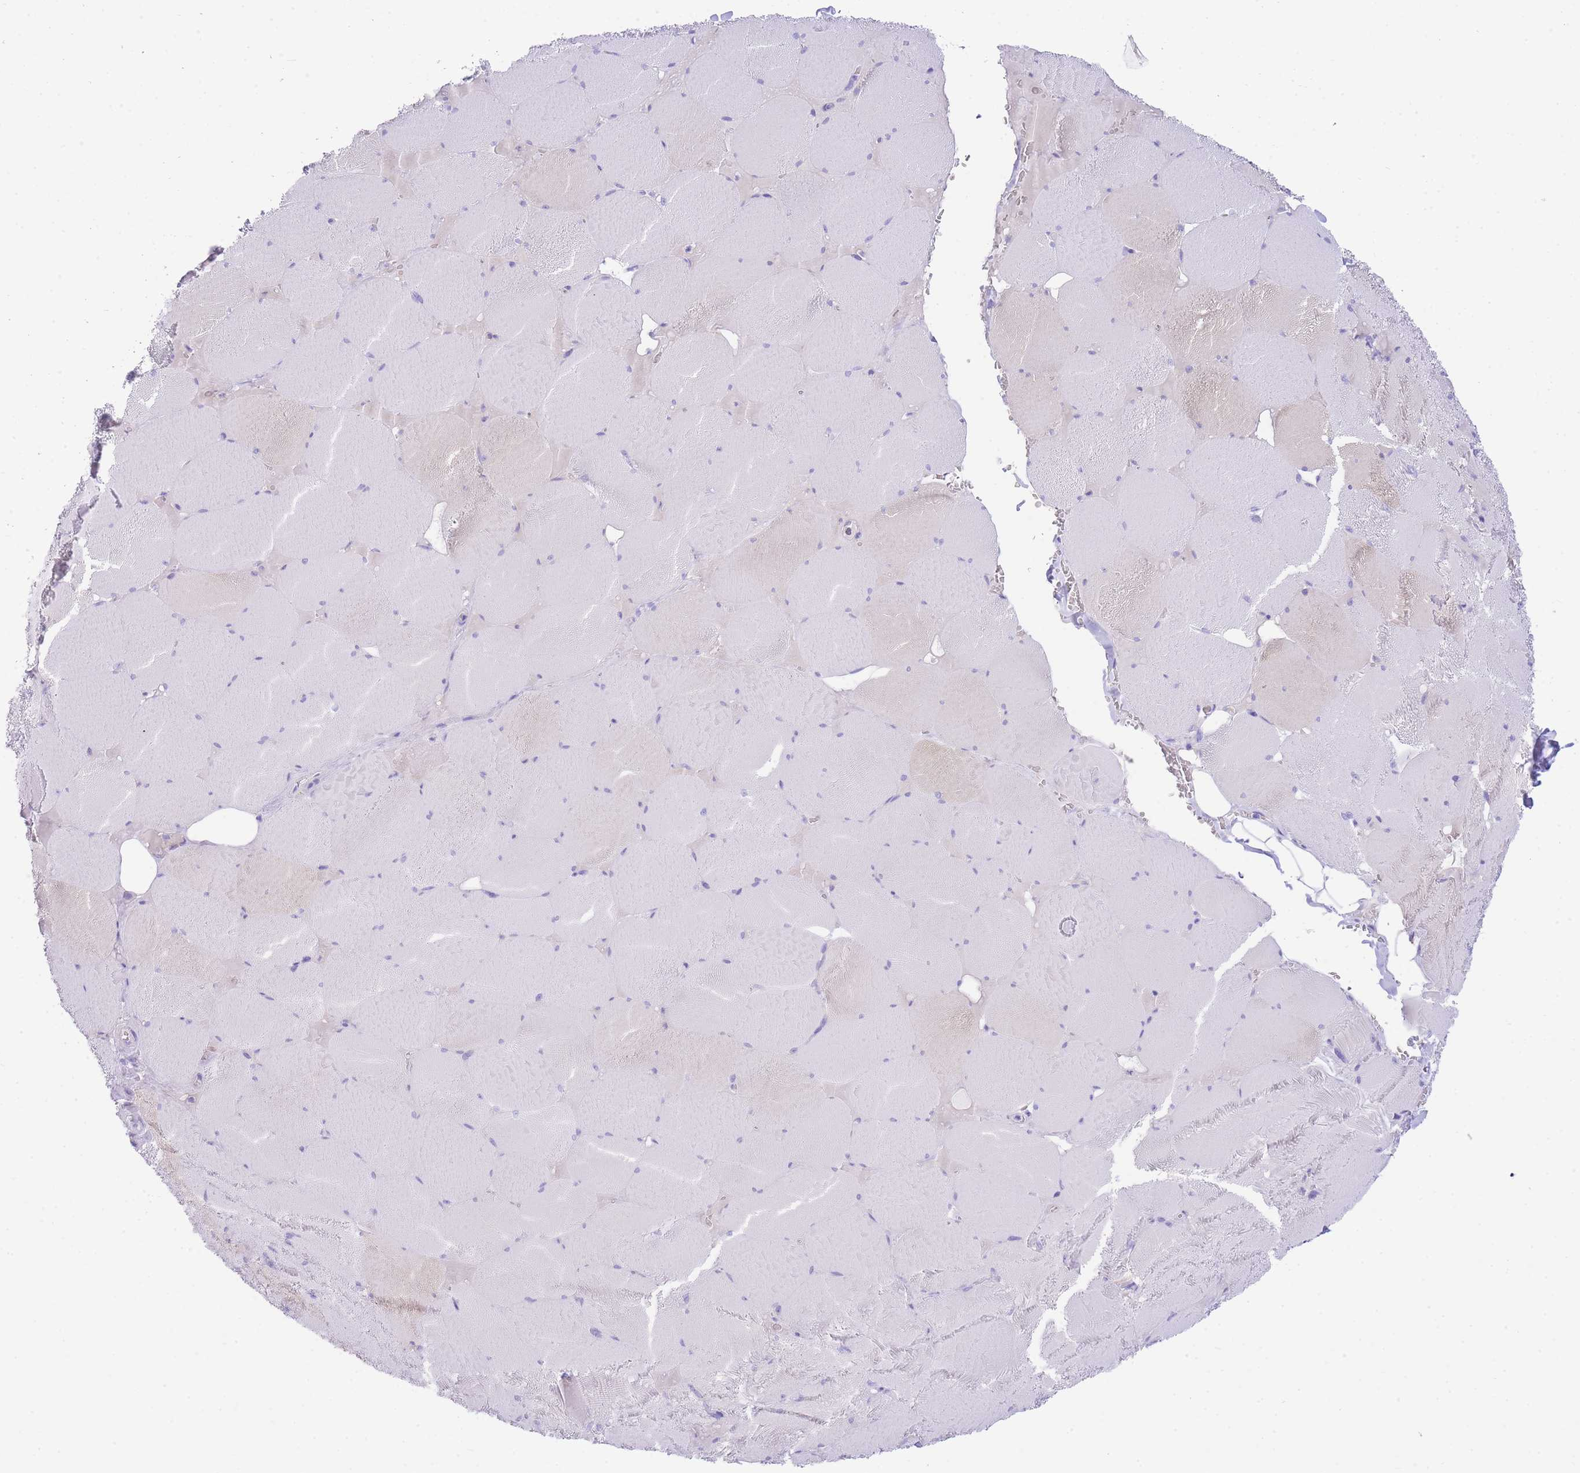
{"staining": {"intensity": "weak", "quantity": "<25%", "location": "cytoplasmic/membranous"}, "tissue": "skeletal muscle", "cell_type": "Myocytes", "image_type": "normal", "snomed": [{"axis": "morphology", "description": "Normal tissue, NOS"}, {"axis": "topography", "description": "Skeletal muscle"}, {"axis": "topography", "description": "Head-Neck"}], "caption": "Immunohistochemistry (IHC) image of unremarkable human skeletal muscle stained for a protein (brown), which exhibits no expression in myocytes.", "gene": "ACSM4", "patient": {"sex": "male", "age": 66}}